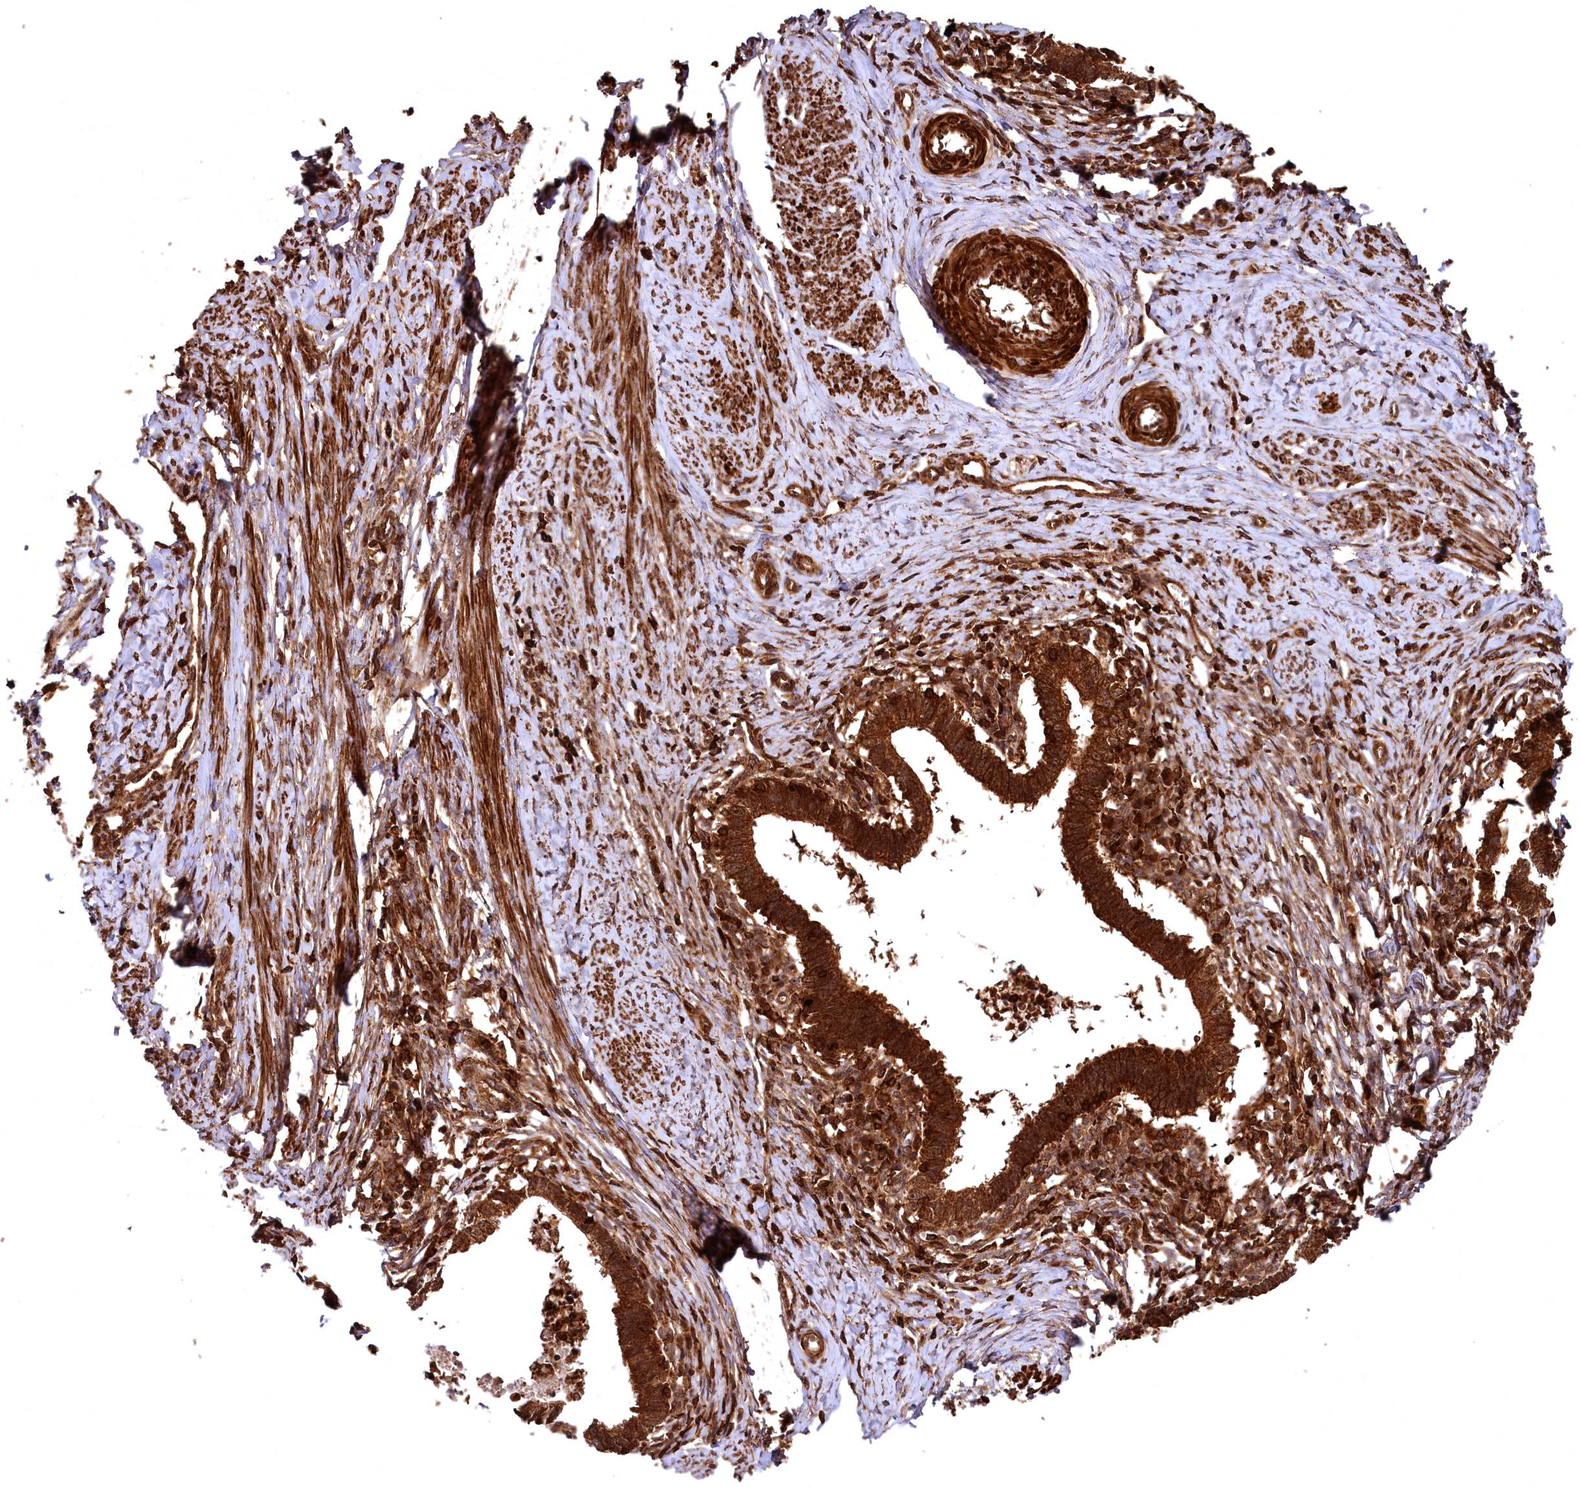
{"staining": {"intensity": "strong", "quantity": ">75%", "location": "cytoplasmic/membranous,nuclear"}, "tissue": "cervical cancer", "cell_type": "Tumor cells", "image_type": "cancer", "snomed": [{"axis": "morphology", "description": "Adenocarcinoma, NOS"}, {"axis": "topography", "description": "Cervix"}], "caption": "Brown immunohistochemical staining in human cervical adenocarcinoma demonstrates strong cytoplasmic/membranous and nuclear staining in approximately >75% of tumor cells.", "gene": "STUB1", "patient": {"sex": "female", "age": 36}}